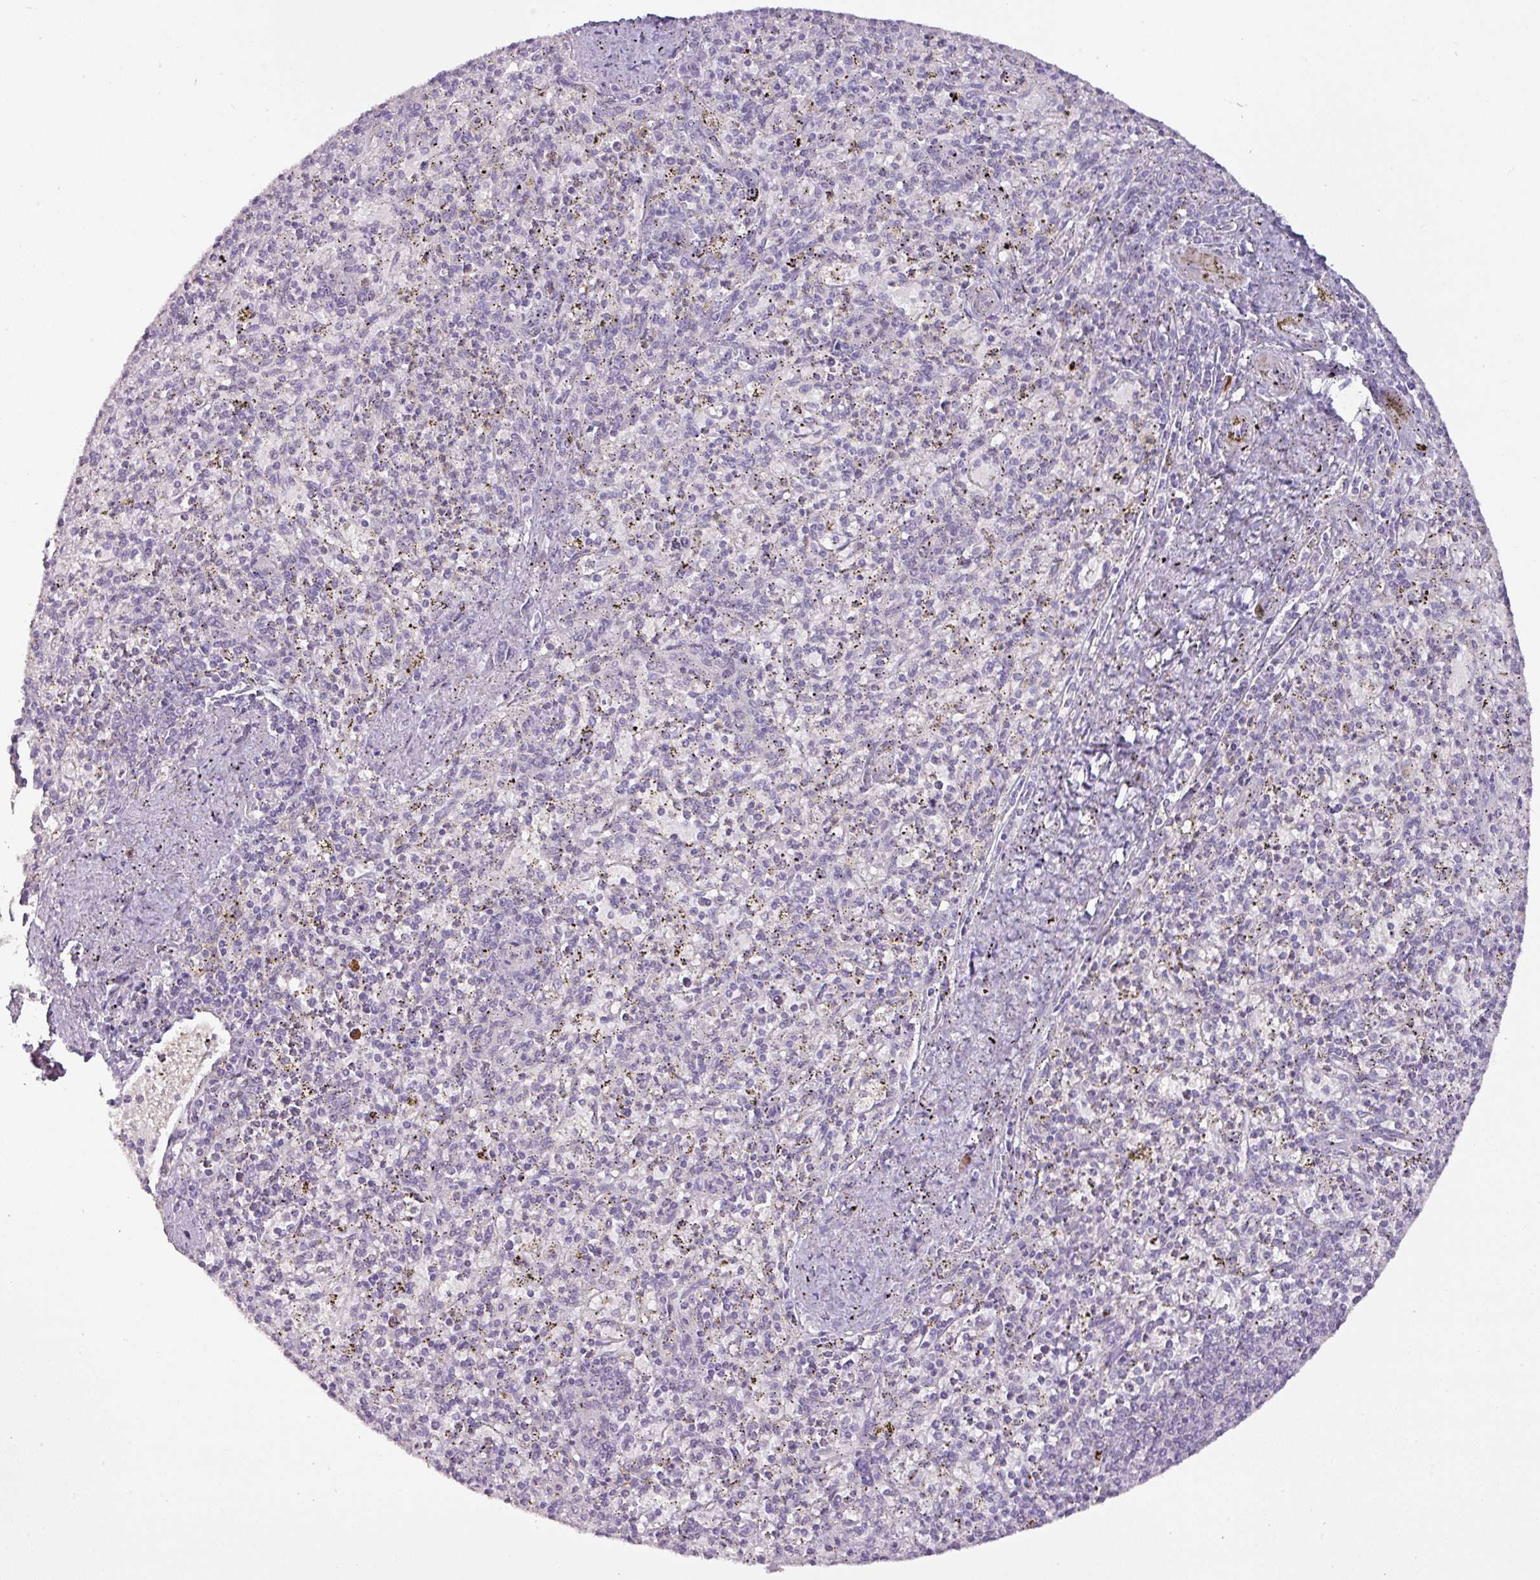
{"staining": {"intensity": "negative", "quantity": "none", "location": "none"}, "tissue": "spleen", "cell_type": "Cells in red pulp", "image_type": "normal", "snomed": [{"axis": "morphology", "description": "Normal tissue, NOS"}, {"axis": "topography", "description": "Spleen"}], "caption": "A high-resolution histopathology image shows immunohistochemistry (IHC) staining of benign spleen, which displays no significant positivity in cells in red pulp.", "gene": "DRD5", "patient": {"sex": "male", "age": 72}}